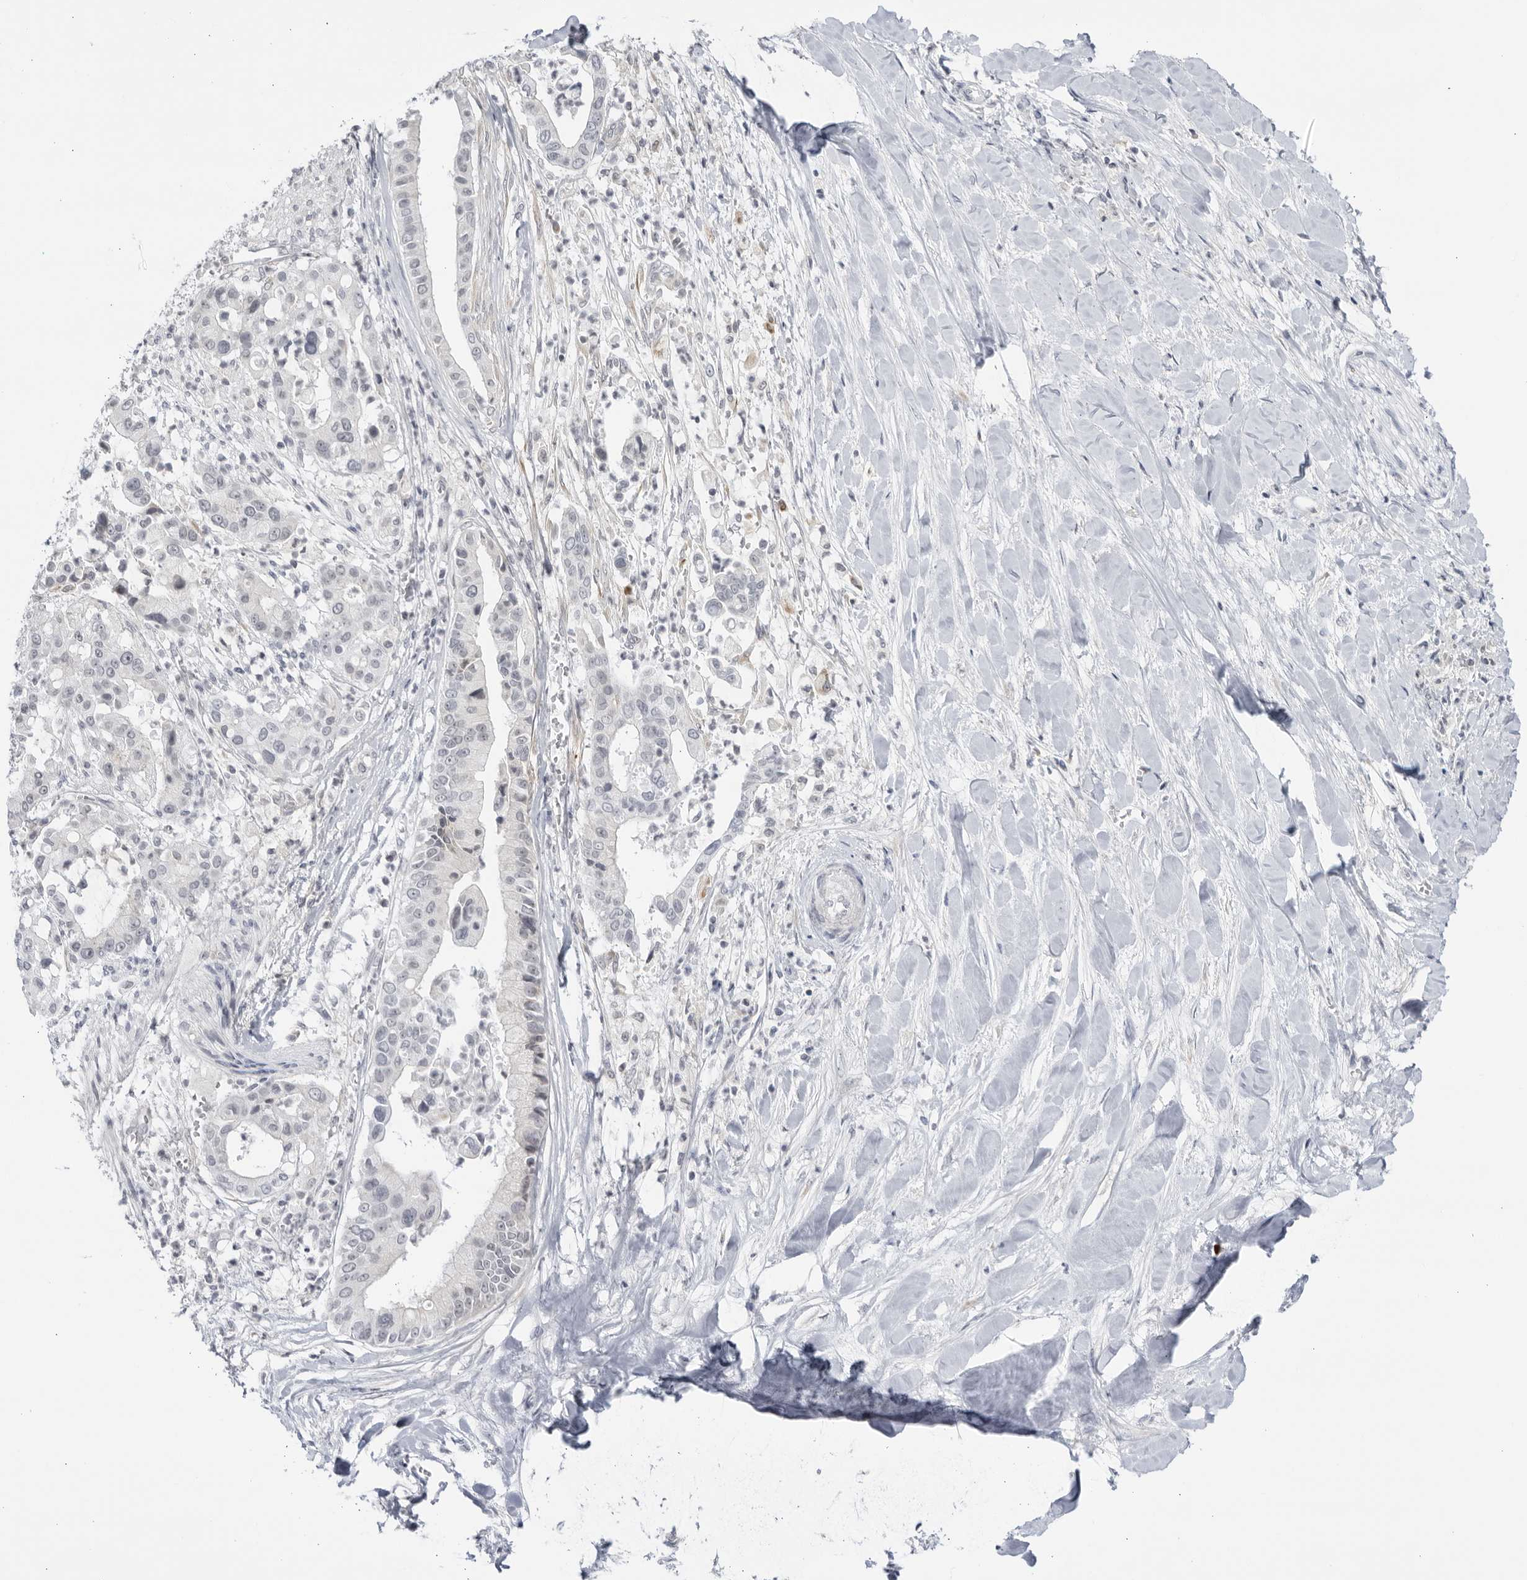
{"staining": {"intensity": "negative", "quantity": "none", "location": "none"}, "tissue": "liver cancer", "cell_type": "Tumor cells", "image_type": "cancer", "snomed": [{"axis": "morphology", "description": "Cholangiocarcinoma"}, {"axis": "topography", "description": "Liver"}], "caption": "Photomicrograph shows no protein expression in tumor cells of cholangiocarcinoma (liver) tissue. The staining is performed using DAB brown chromogen with nuclei counter-stained in using hematoxylin.", "gene": "CNBD1", "patient": {"sex": "female", "age": 54}}